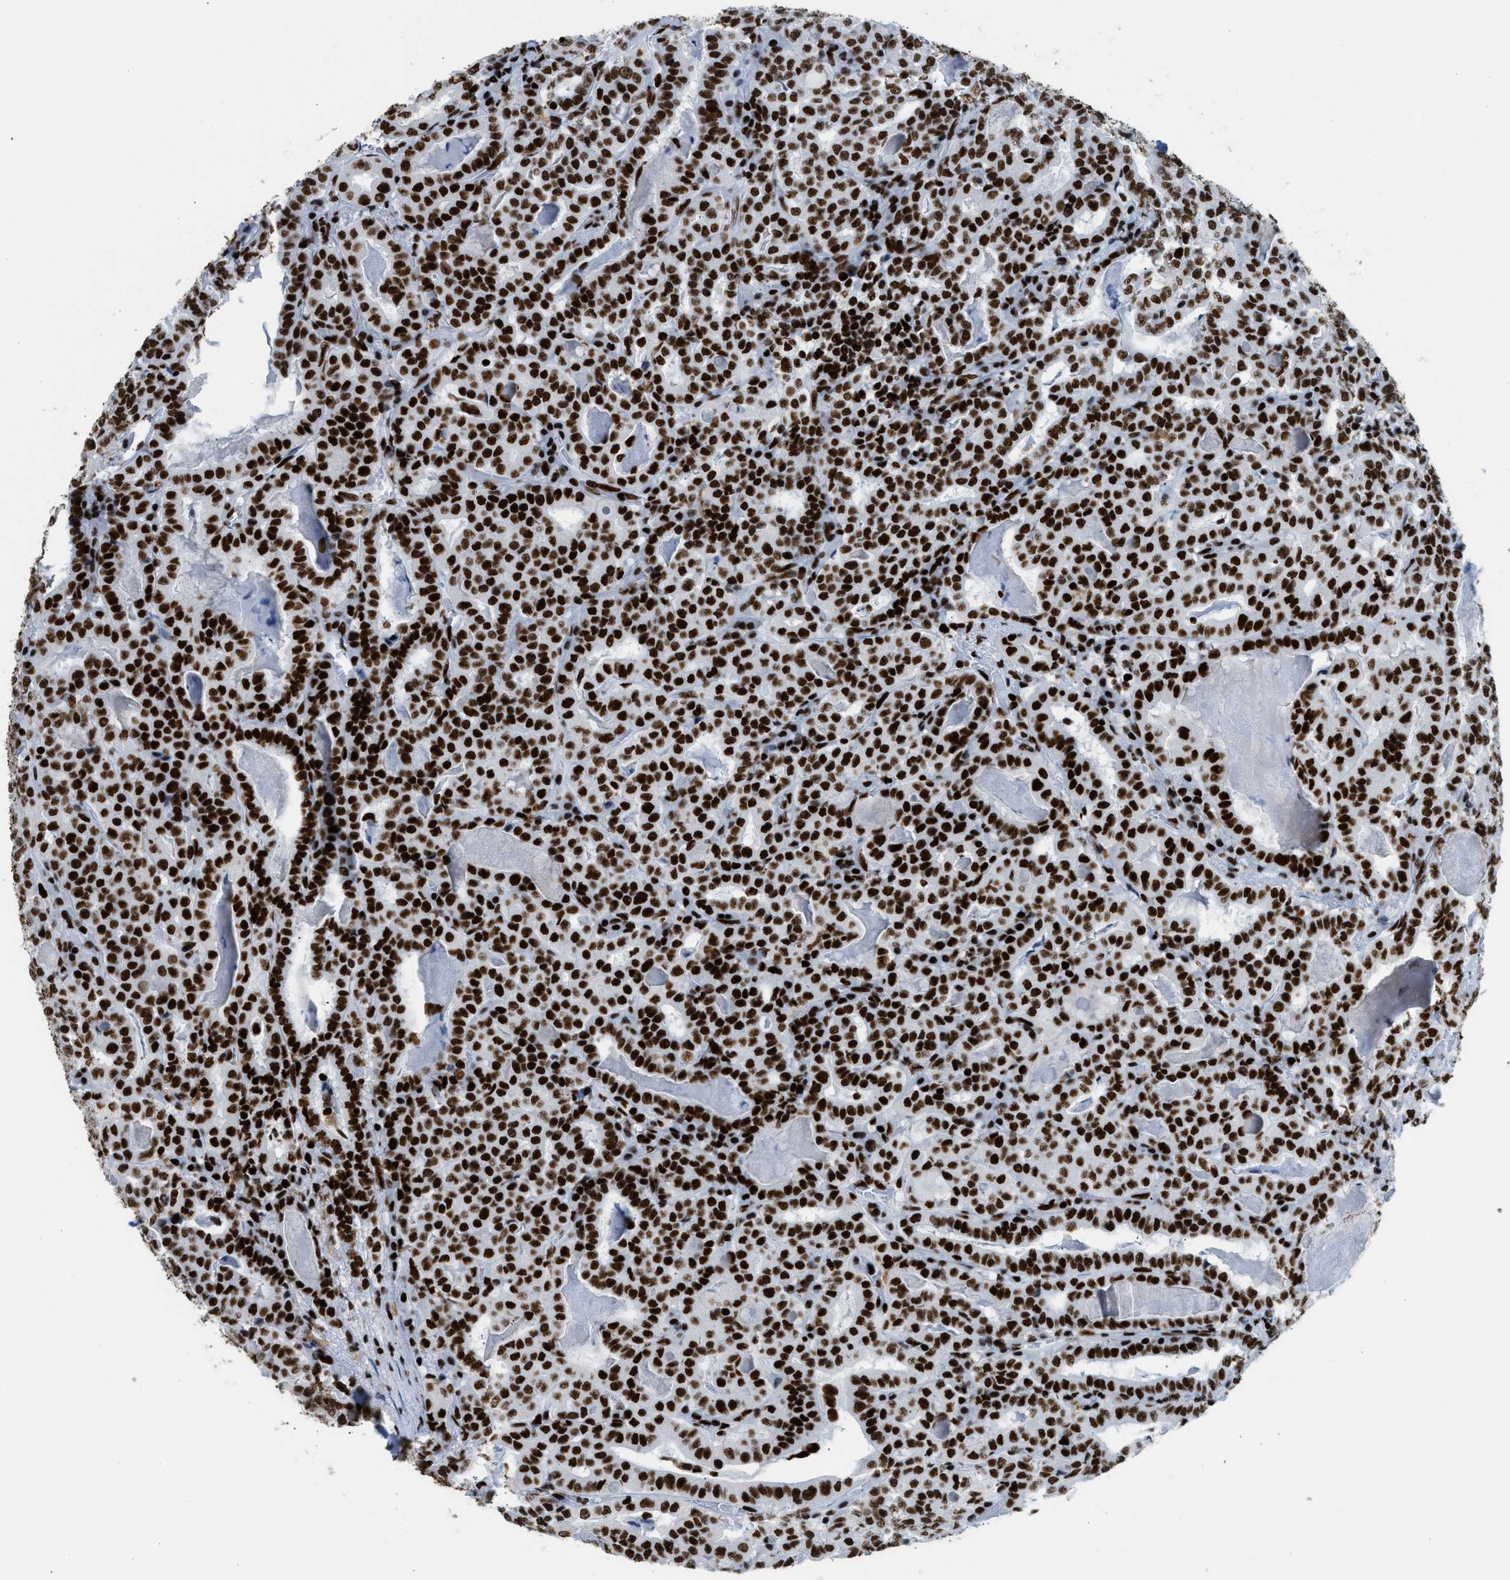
{"staining": {"intensity": "strong", "quantity": ">75%", "location": "nuclear"}, "tissue": "thyroid cancer", "cell_type": "Tumor cells", "image_type": "cancer", "snomed": [{"axis": "morphology", "description": "Papillary adenocarcinoma, NOS"}, {"axis": "topography", "description": "Thyroid gland"}], "caption": "Immunohistochemical staining of human thyroid papillary adenocarcinoma reveals high levels of strong nuclear protein positivity in about >75% of tumor cells.", "gene": "PIF1", "patient": {"sex": "female", "age": 42}}